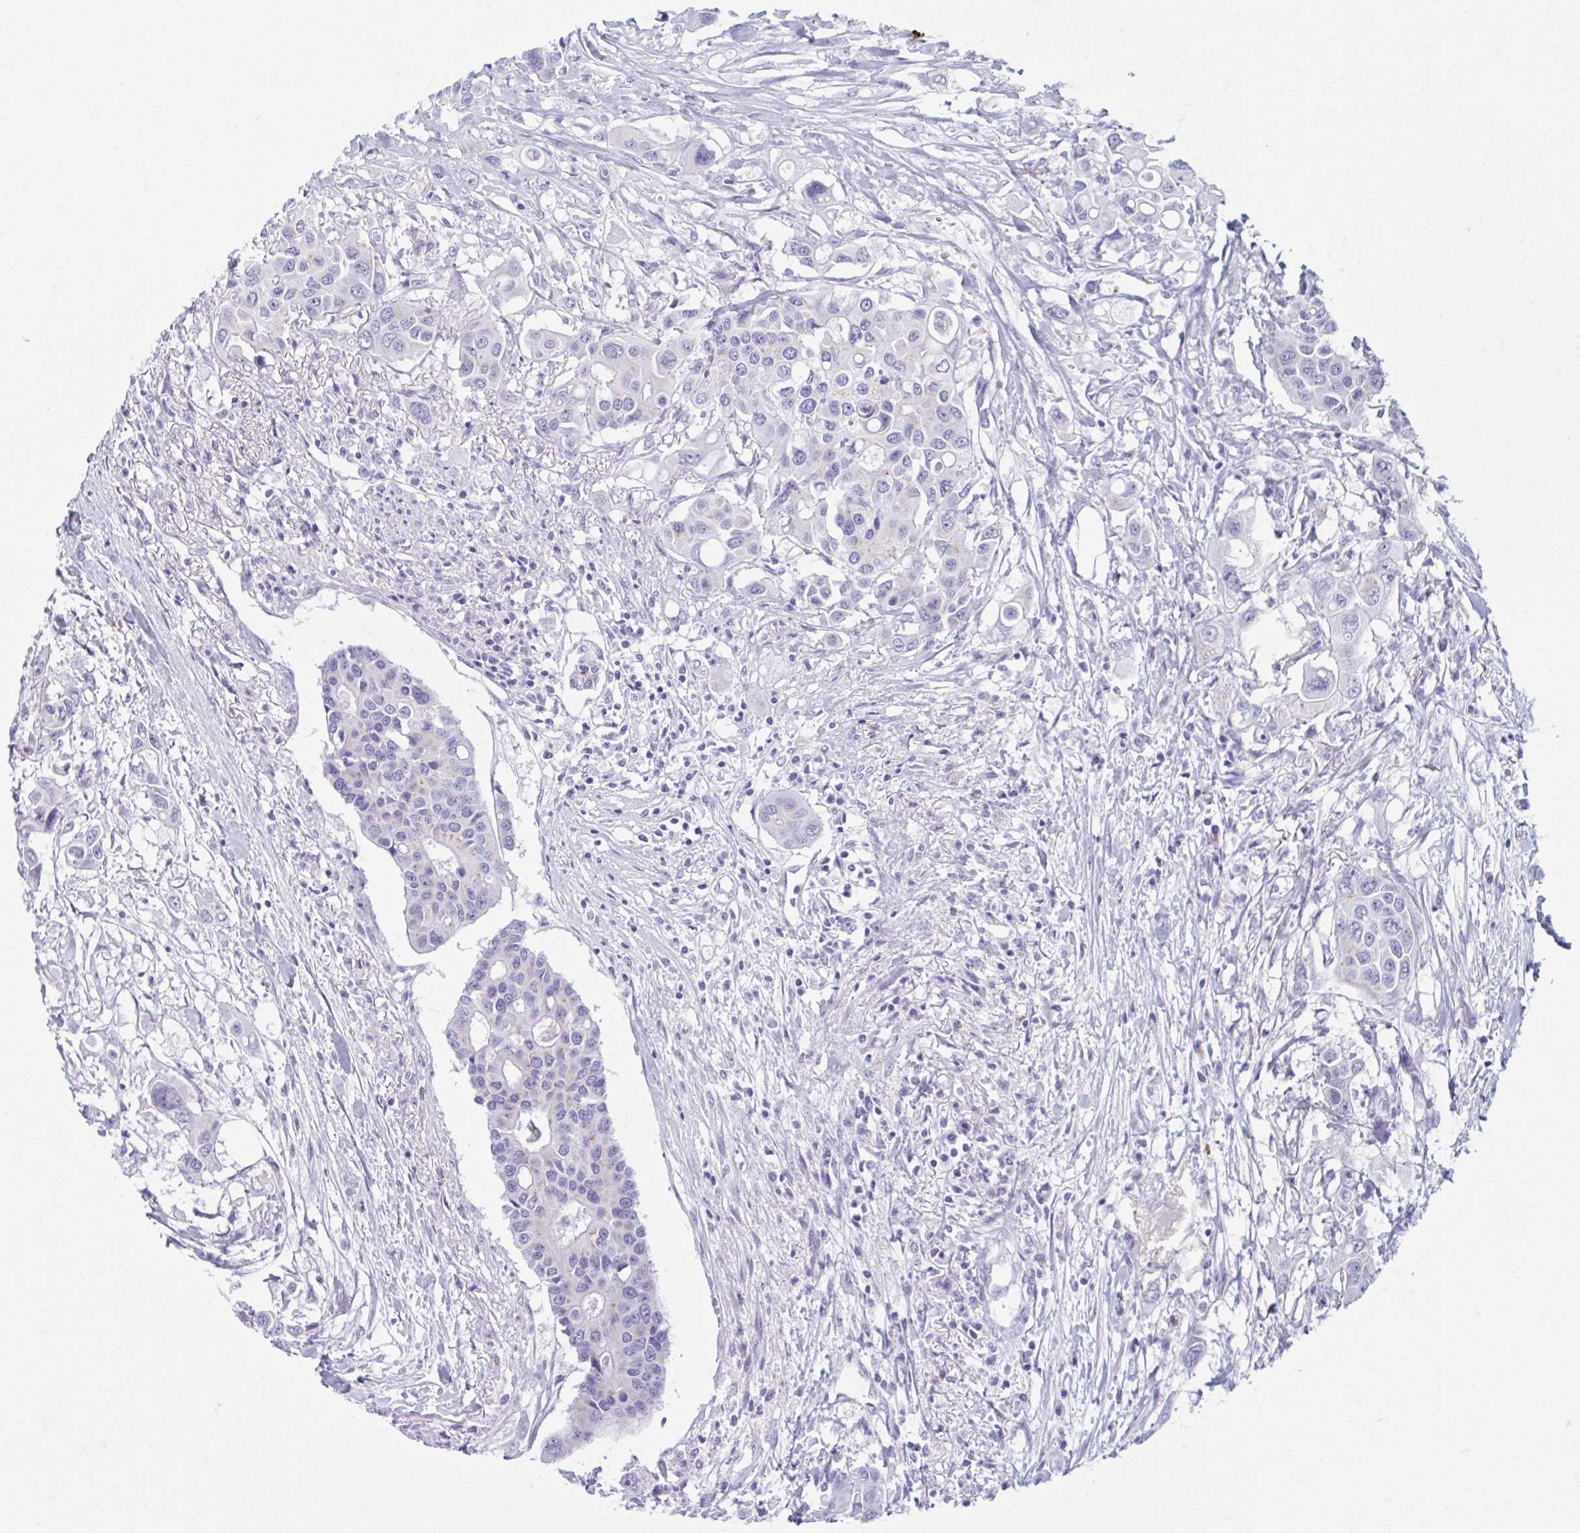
{"staining": {"intensity": "negative", "quantity": "none", "location": "none"}, "tissue": "colorectal cancer", "cell_type": "Tumor cells", "image_type": "cancer", "snomed": [{"axis": "morphology", "description": "Adenocarcinoma, NOS"}, {"axis": "topography", "description": "Colon"}], "caption": "Tumor cells are negative for brown protein staining in adenocarcinoma (colorectal).", "gene": "KCNE2", "patient": {"sex": "male", "age": 77}}